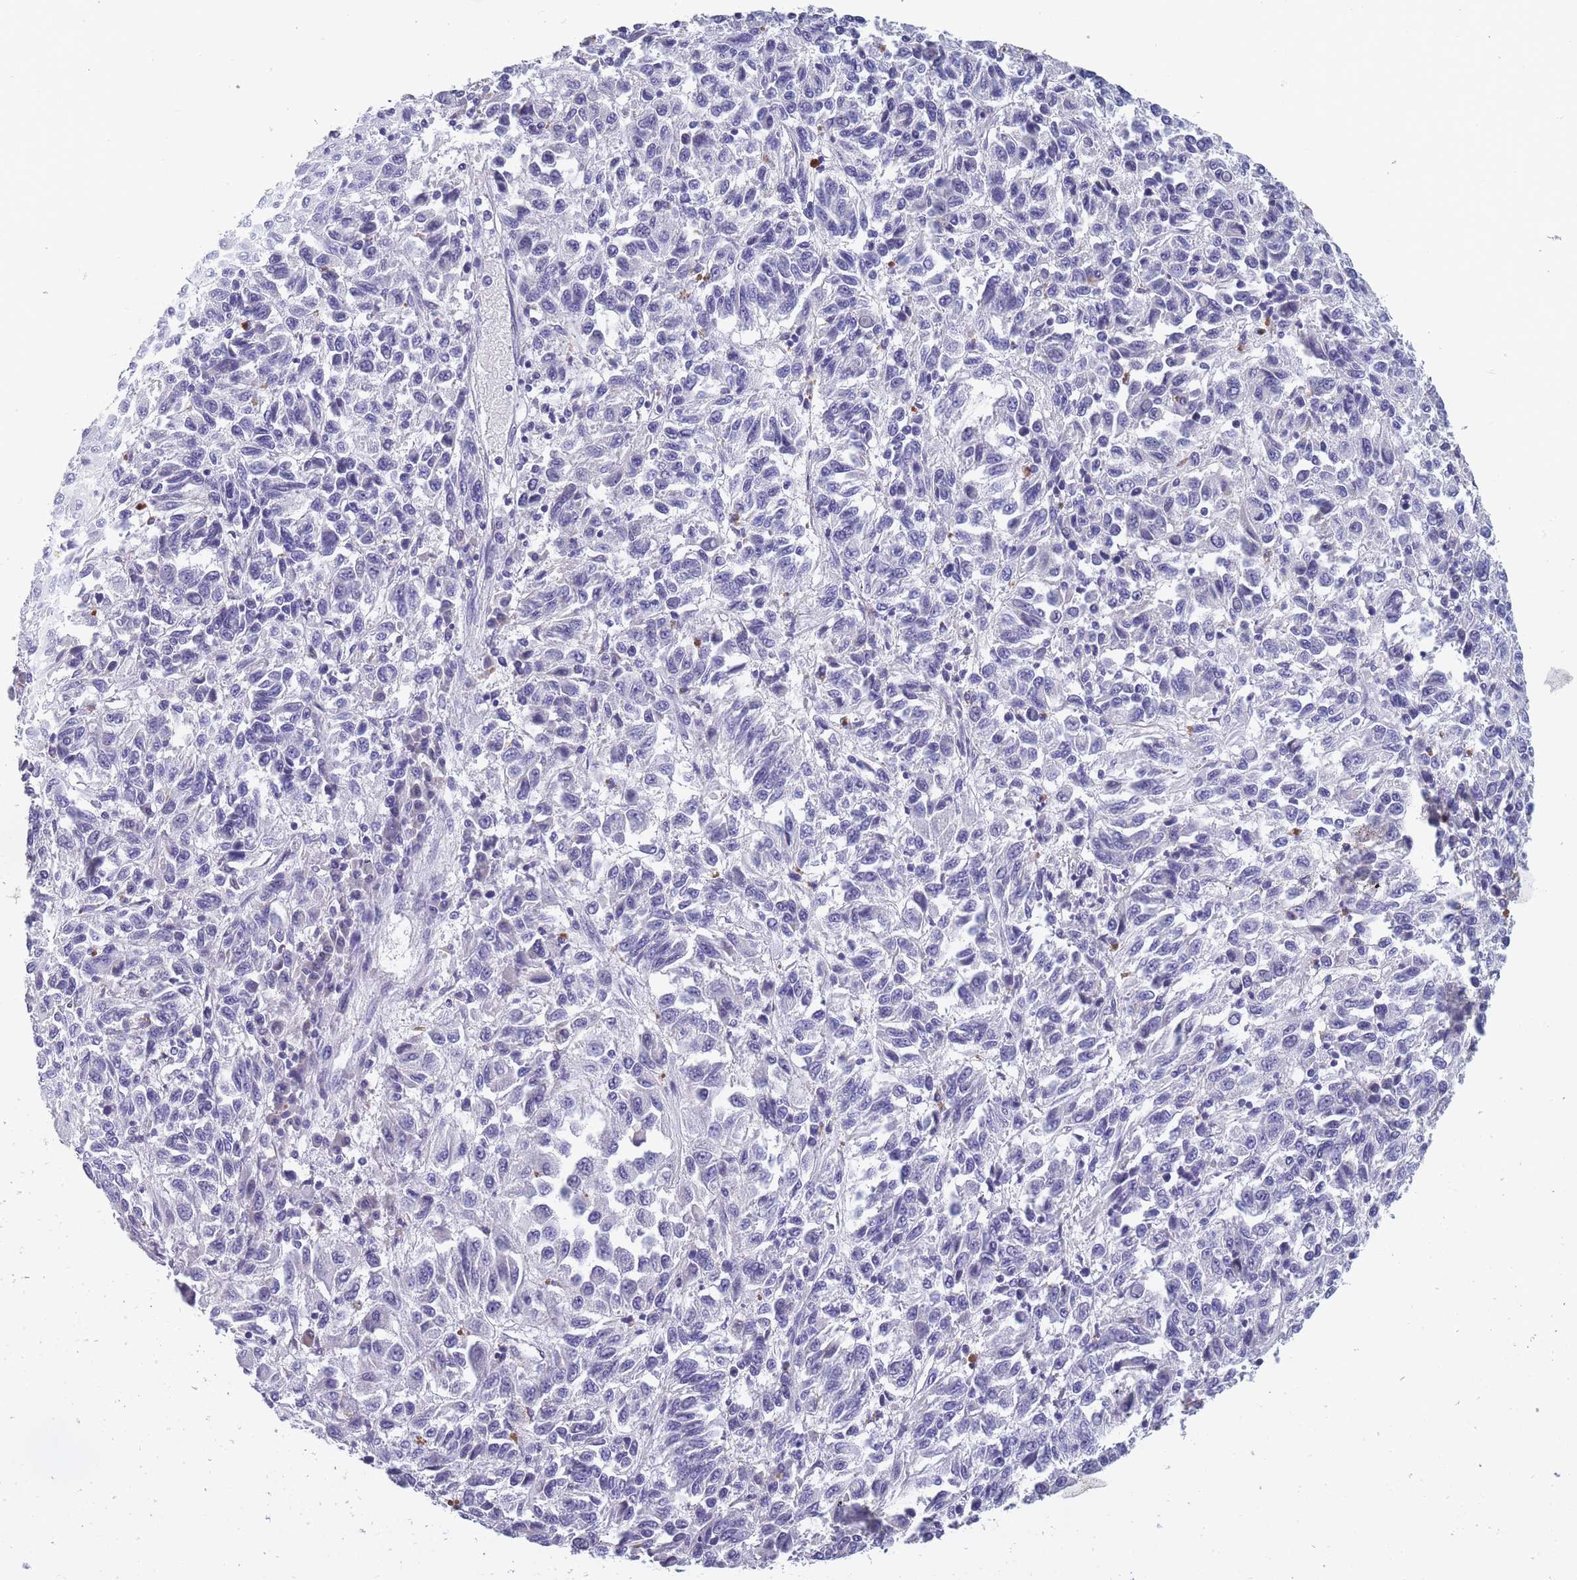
{"staining": {"intensity": "negative", "quantity": "none", "location": "none"}, "tissue": "melanoma", "cell_type": "Tumor cells", "image_type": "cancer", "snomed": [{"axis": "morphology", "description": "Malignant melanoma, Metastatic site"}, {"axis": "topography", "description": "Lung"}], "caption": "Protein analysis of melanoma shows no significant staining in tumor cells.", "gene": "OR4C5", "patient": {"sex": "male", "age": 64}}